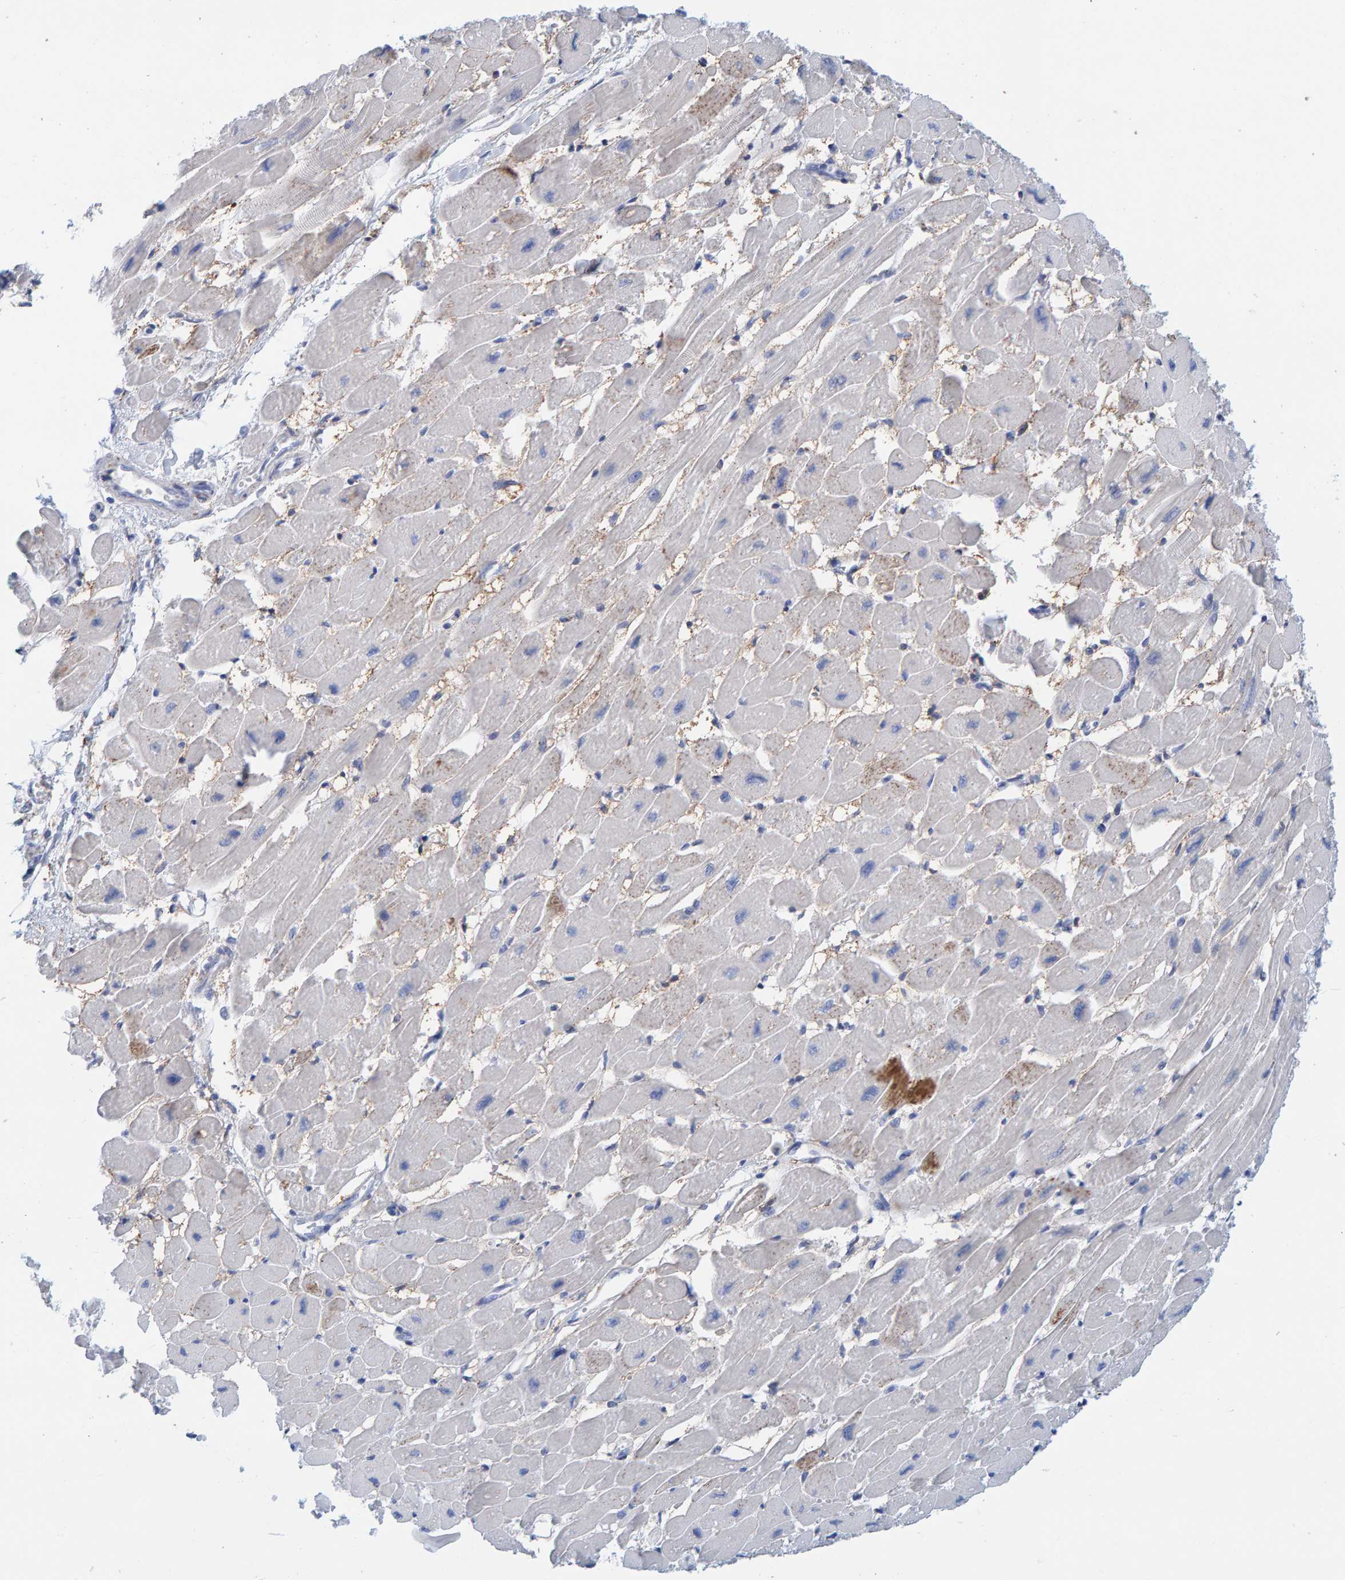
{"staining": {"intensity": "moderate", "quantity": "25%-75%", "location": "cytoplasmic/membranous"}, "tissue": "heart muscle", "cell_type": "Cardiomyocytes", "image_type": "normal", "snomed": [{"axis": "morphology", "description": "Normal tissue, NOS"}, {"axis": "topography", "description": "Heart"}], "caption": "A brown stain highlights moderate cytoplasmic/membranous positivity of a protein in cardiomyocytes of unremarkable heart muscle.", "gene": "KLHL11", "patient": {"sex": "female", "age": 54}}